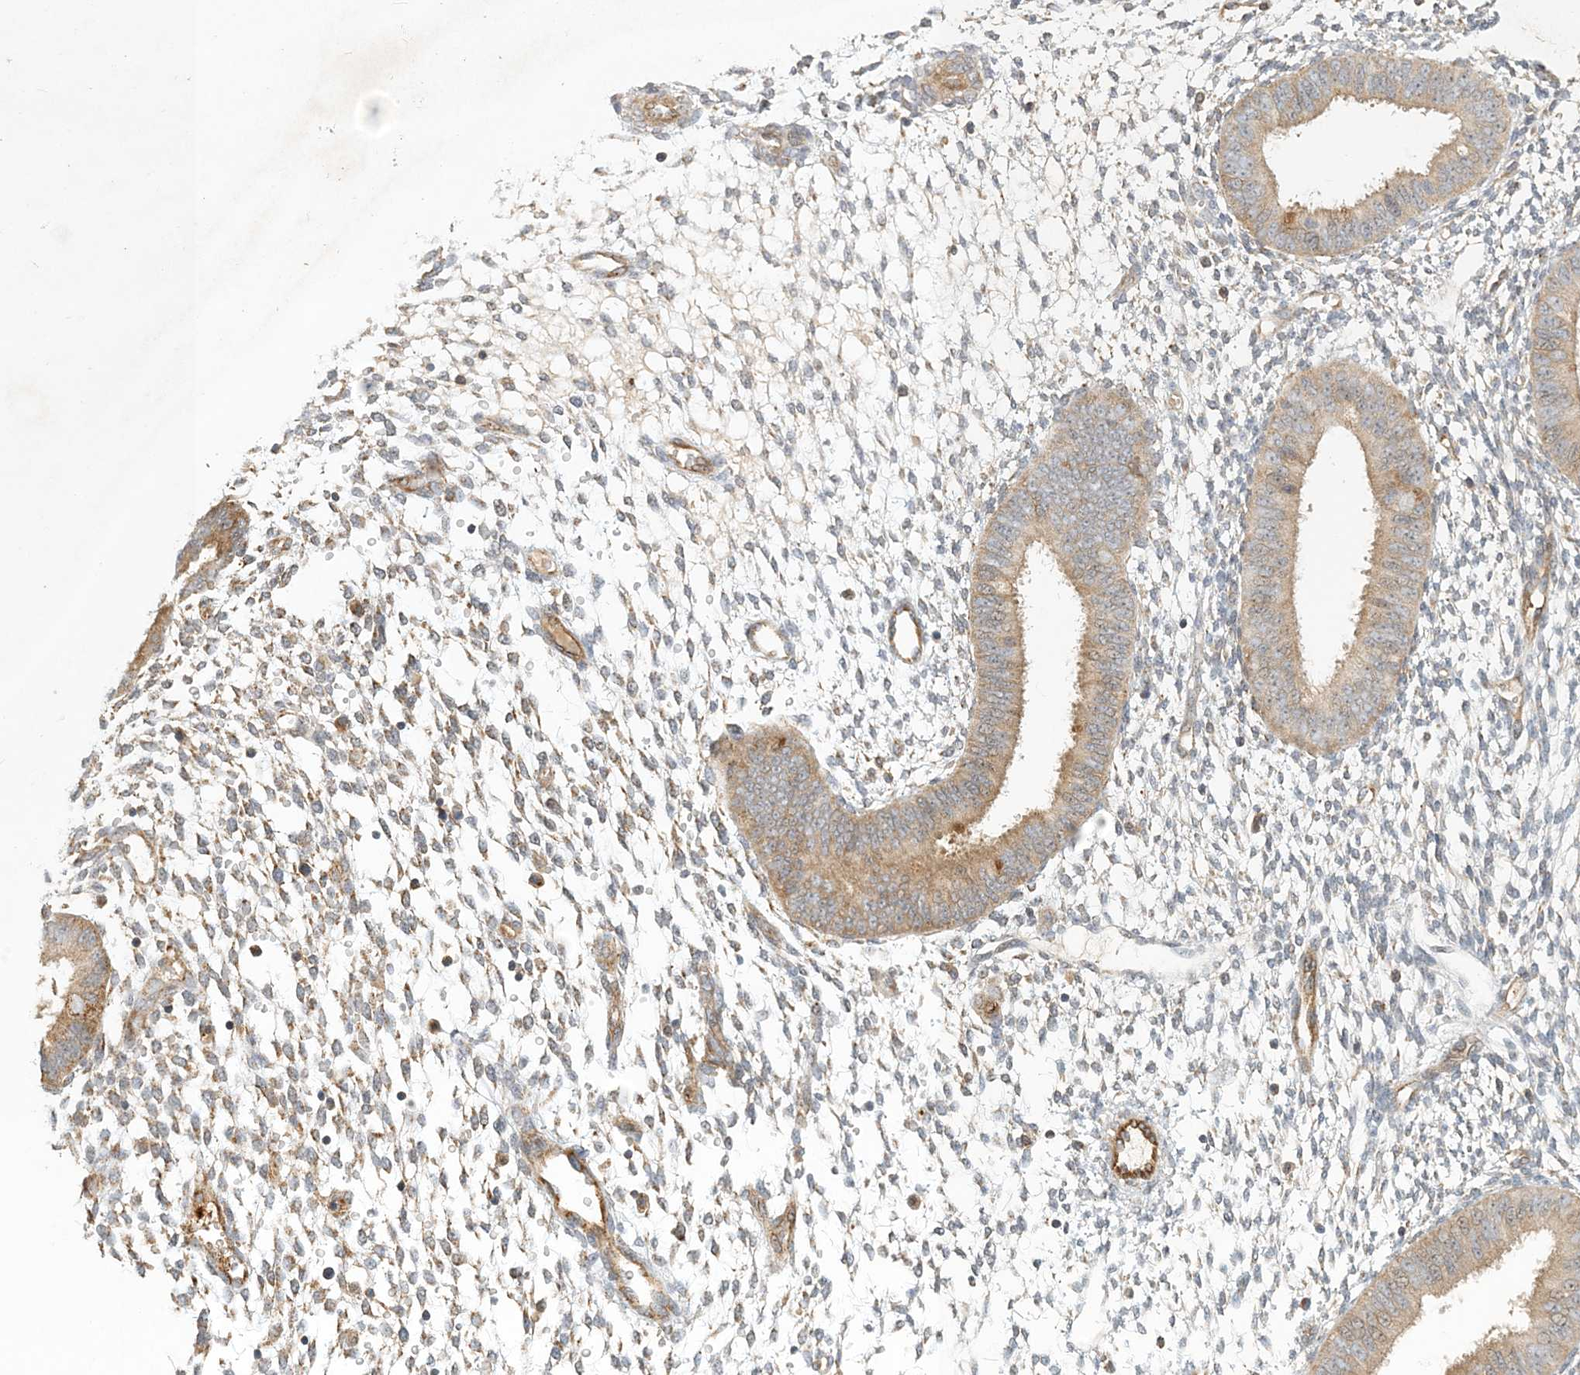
{"staining": {"intensity": "moderate", "quantity": "<25%", "location": "cytoplasmic/membranous"}, "tissue": "endometrium", "cell_type": "Cells in endometrial stroma", "image_type": "normal", "snomed": [{"axis": "morphology", "description": "Normal tissue, NOS"}, {"axis": "topography", "description": "Uterus"}, {"axis": "topography", "description": "Endometrium"}], "caption": "Moderate cytoplasmic/membranous positivity is appreciated in about <25% of cells in endometrial stroma in benign endometrium. (brown staining indicates protein expression, while blue staining denotes nuclei).", "gene": "ZBTB3", "patient": {"sex": "female", "age": 48}}